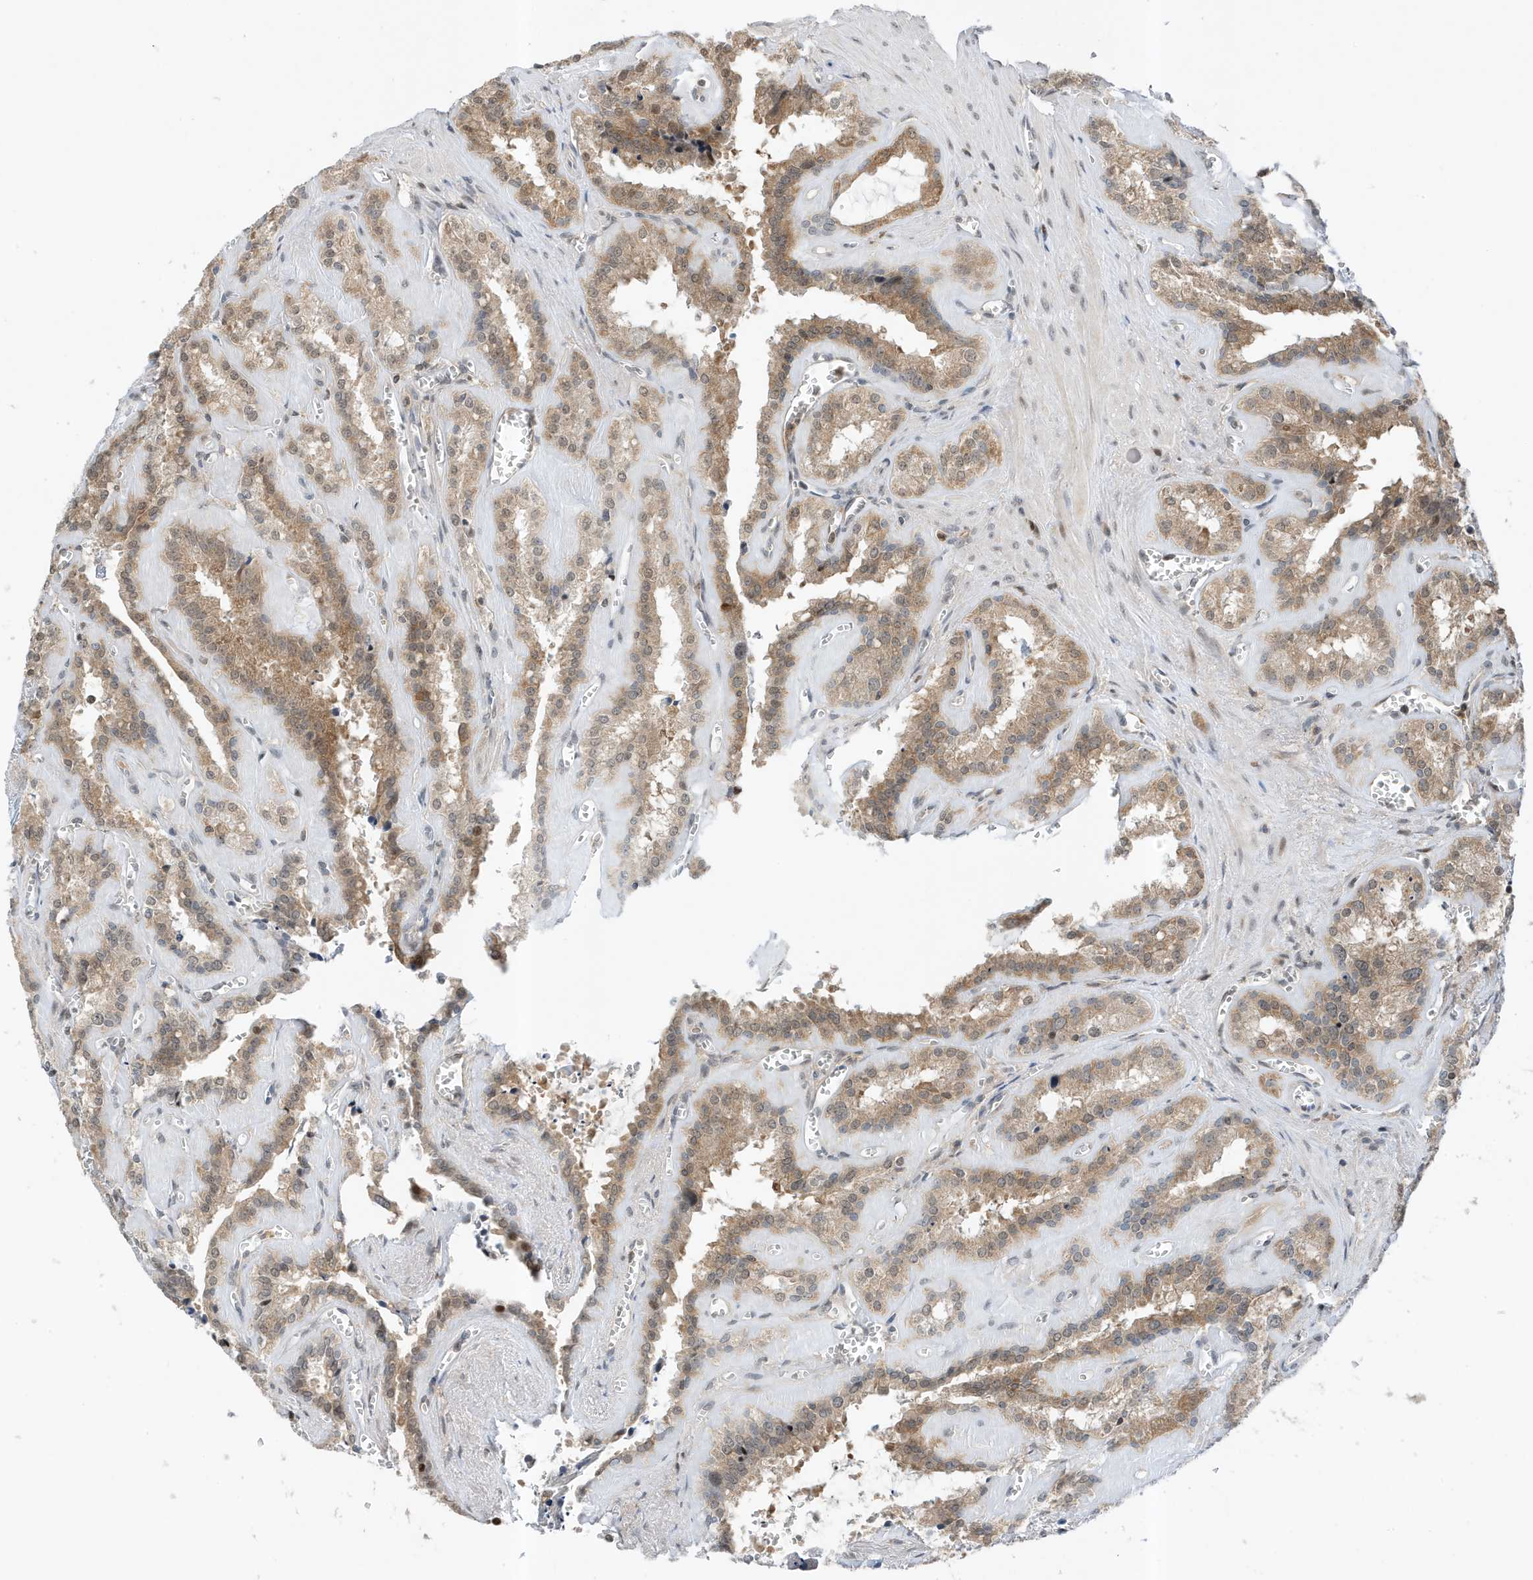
{"staining": {"intensity": "moderate", "quantity": ">75%", "location": "cytoplasmic/membranous"}, "tissue": "seminal vesicle", "cell_type": "Glandular cells", "image_type": "normal", "snomed": [{"axis": "morphology", "description": "Normal tissue, NOS"}, {"axis": "topography", "description": "Prostate"}, {"axis": "topography", "description": "Seminal veicle"}], "caption": "DAB (3,3'-diaminobenzidine) immunohistochemical staining of benign human seminal vesicle displays moderate cytoplasmic/membranous protein positivity in about >75% of glandular cells. The protein of interest is stained brown, and the nuclei are stained in blue (DAB (3,3'-diaminobenzidine) IHC with brightfield microscopy, high magnification).", "gene": "MAST3", "patient": {"sex": "male", "age": 59}}